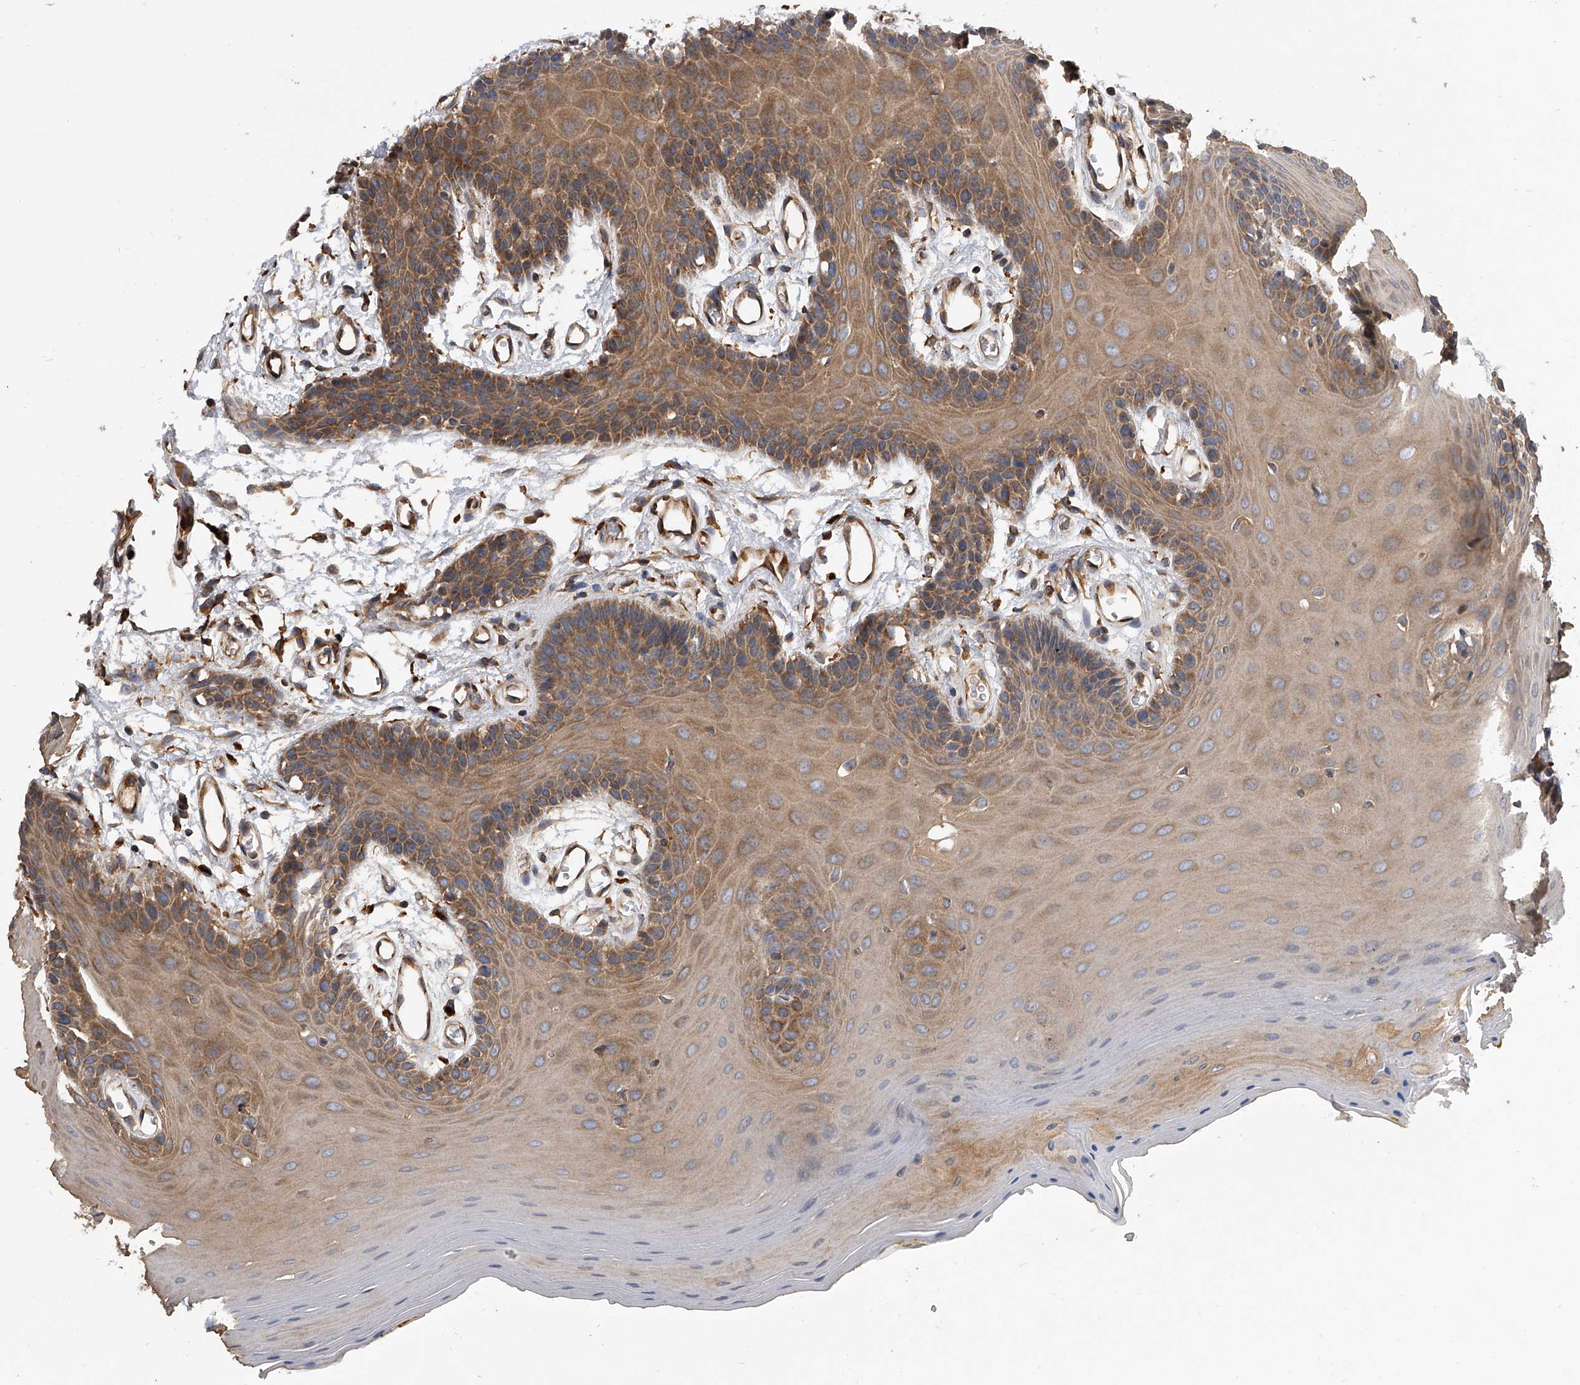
{"staining": {"intensity": "weak", "quantity": ">75%", "location": "cytoplasmic/membranous"}, "tissue": "oral mucosa", "cell_type": "Squamous epithelial cells", "image_type": "normal", "snomed": [{"axis": "morphology", "description": "Normal tissue, NOS"}, {"axis": "morphology", "description": "Squamous cell carcinoma, NOS"}, {"axis": "topography", "description": "Skeletal muscle"}, {"axis": "topography", "description": "Oral tissue"}, {"axis": "topography", "description": "Salivary gland"}, {"axis": "topography", "description": "Head-Neck"}], "caption": "Immunohistochemical staining of normal oral mucosa displays low levels of weak cytoplasmic/membranous positivity in about >75% of squamous epithelial cells. The staining was performed using DAB (3,3'-diaminobenzidine) to visualize the protein expression in brown, while the nuclei were stained in blue with hematoxylin (Magnification: 20x).", "gene": "EXOC4", "patient": {"sex": "male", "age": 54}}